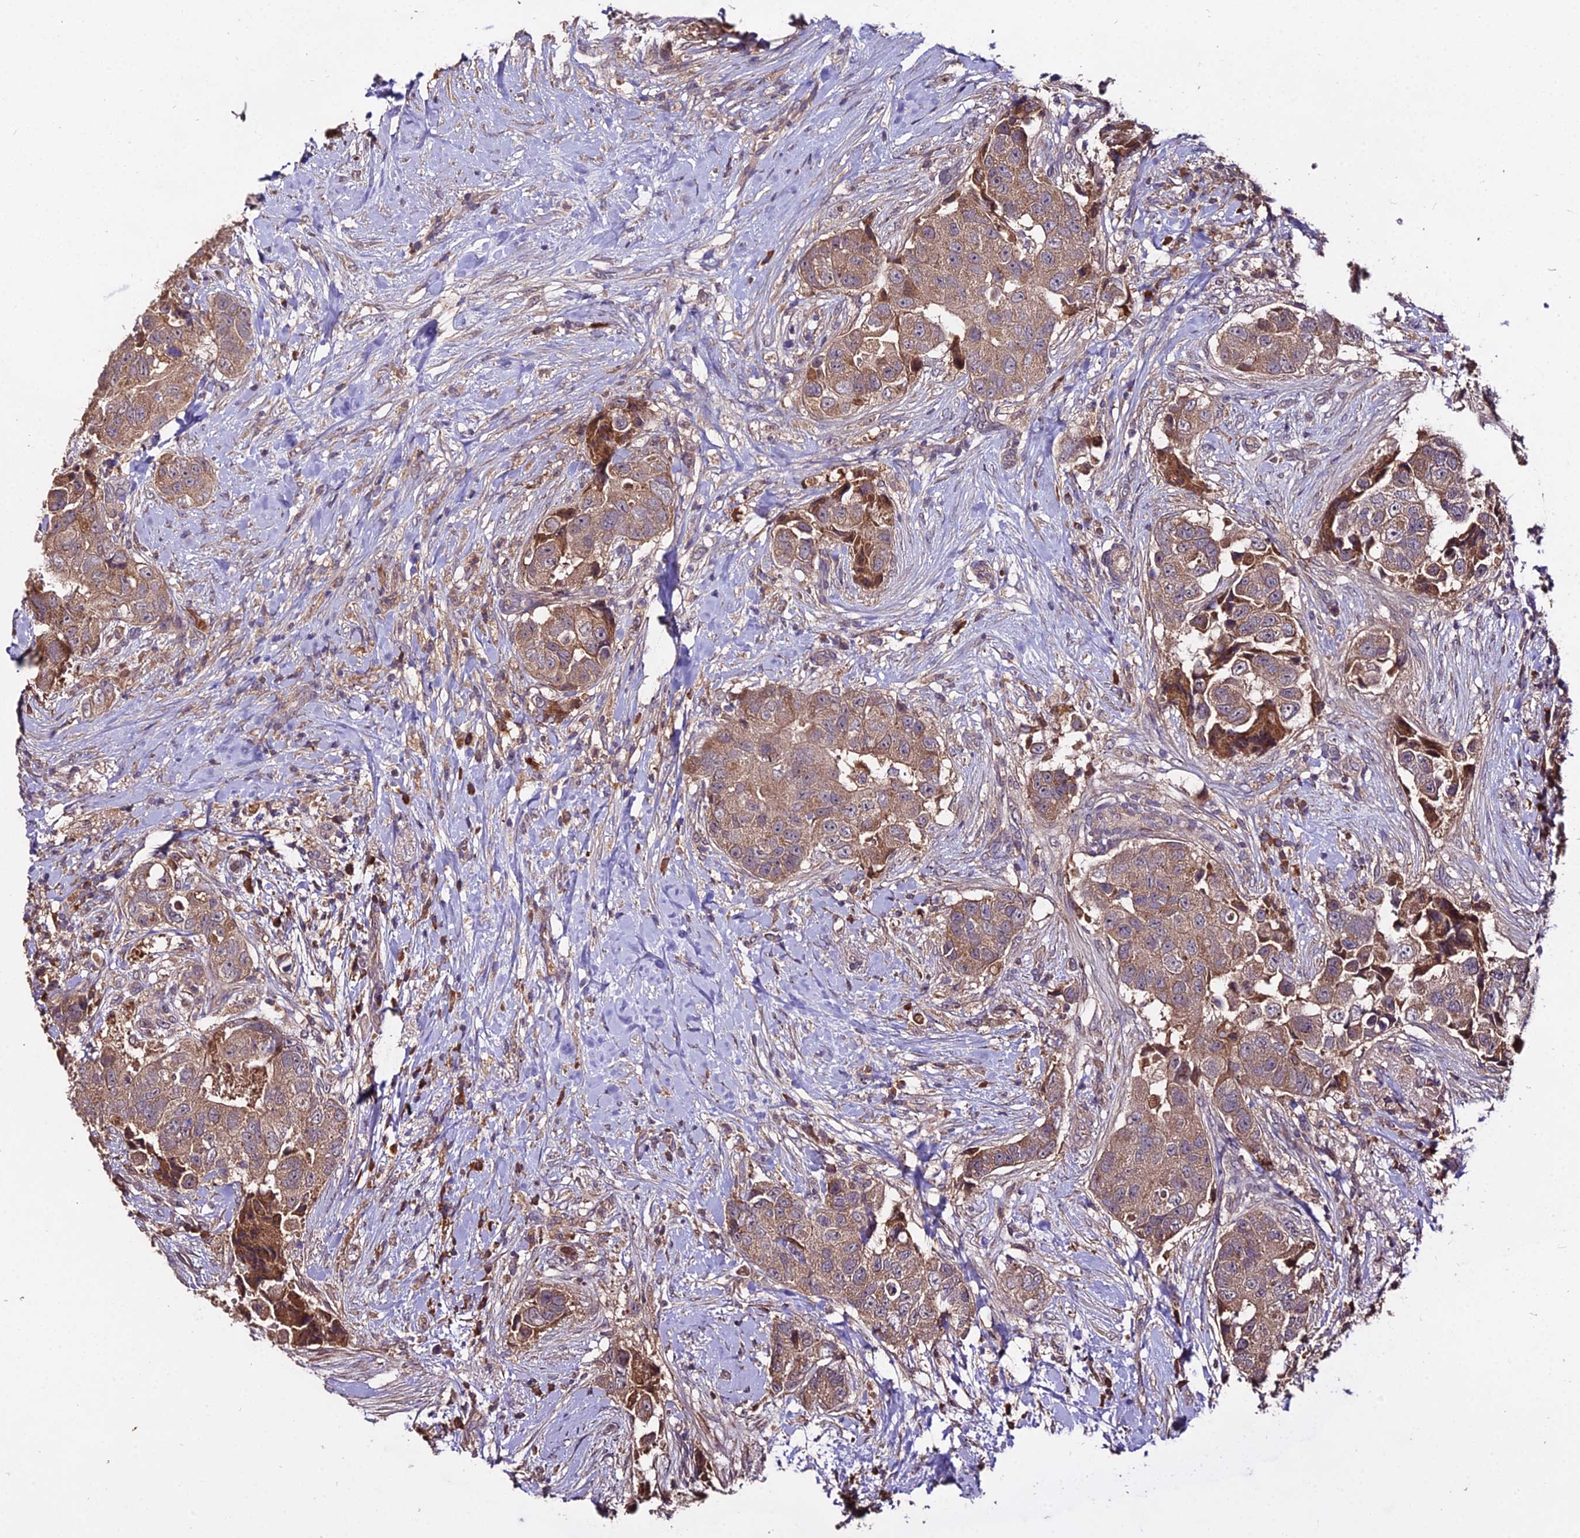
{"staining": {"intensity": "moderate", "quantity": ">75%", "location": "cytoplasmic/membranous"}, "tissue": "breast cancer", "cell_type": "Tumor cells", "image_type": "cancer", "snomed": [{"axis": "morphology", "description": "Normal tissue, NOS"}, {"axis": "morphology", "description": "Duct carcinoma"}, {"axis": "topography", "description": "Breast"}], "caption": "Immunohistochemical staining of human breast cancer (infiltrating ductal carcinoma) shows medium levels of moderate cytoplasmic/membranous protein expression in approximately >75% of tumor cells.", "gene": "KCTD16", "patient": {"sex": "female", "age": 62}}